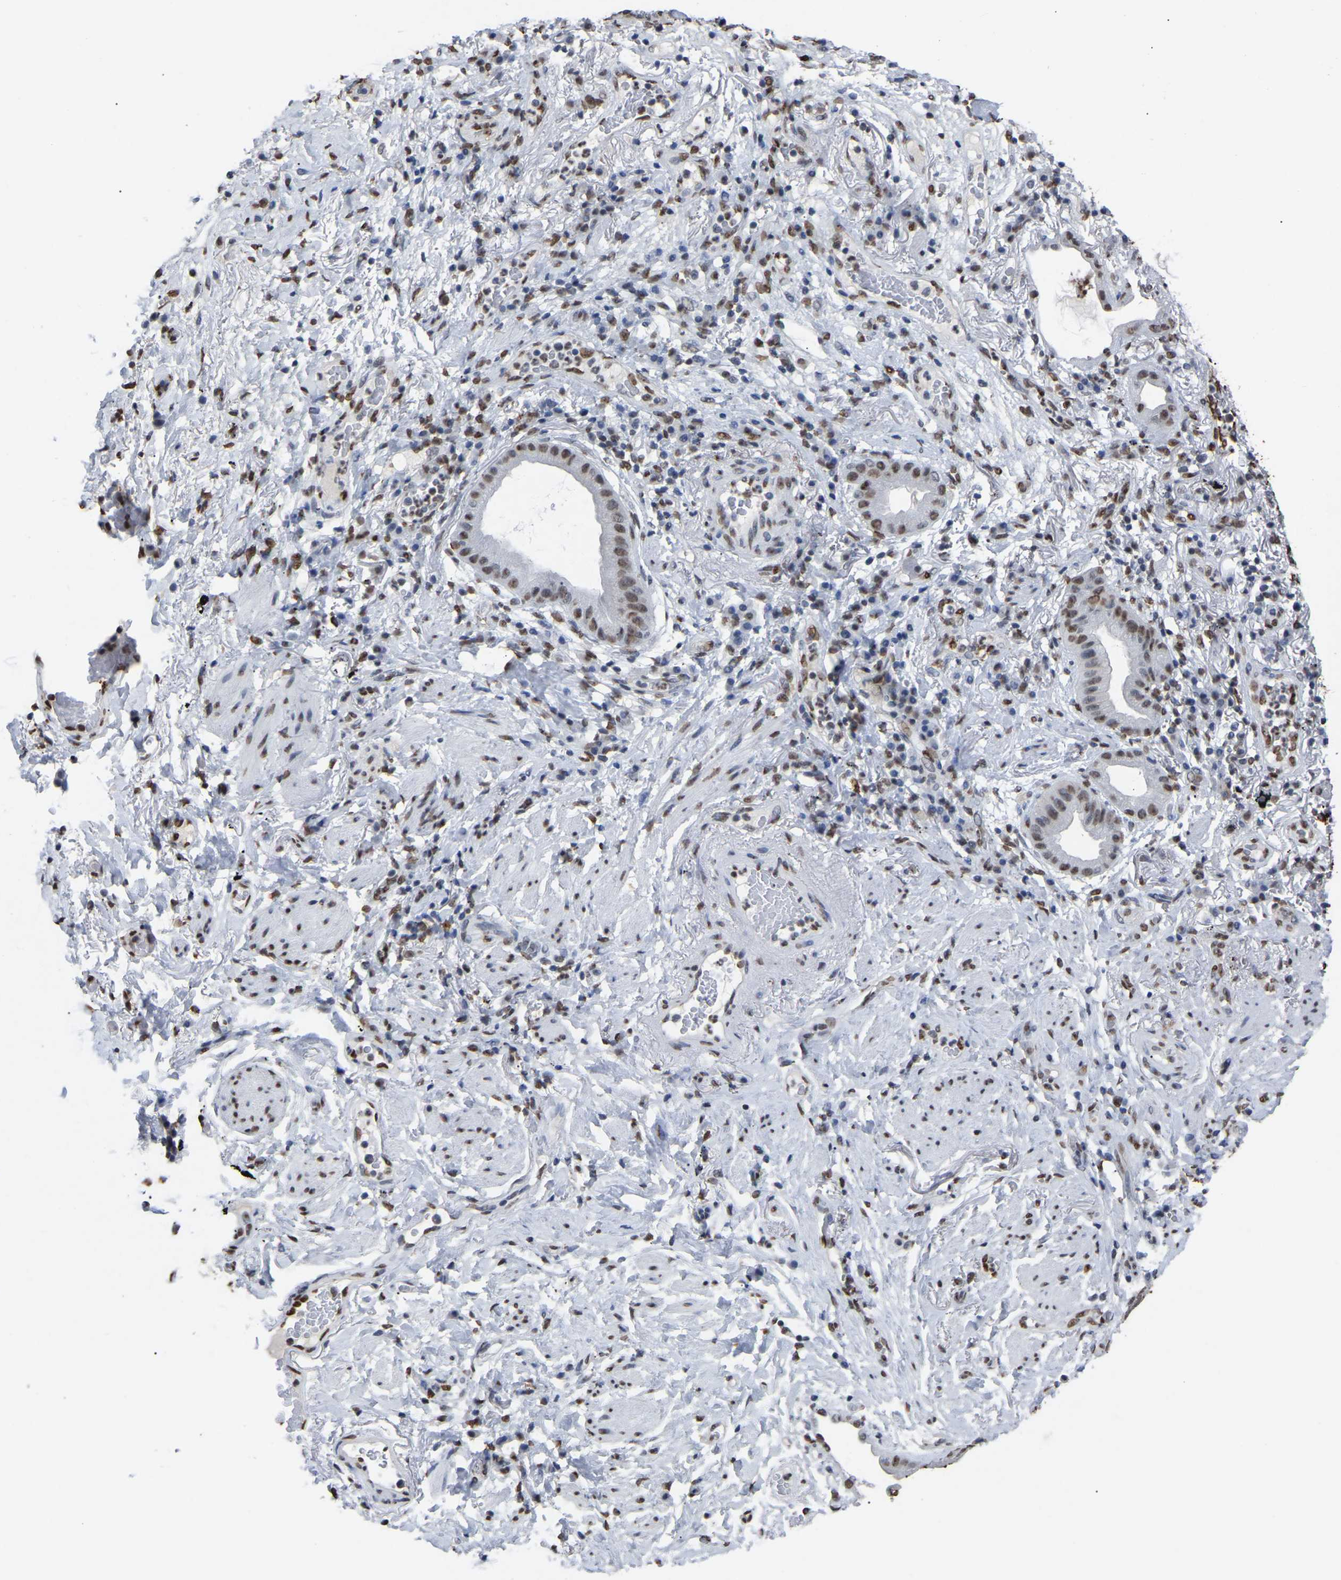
{"staining": {"intensity": "moderate", "quantity": ">75%", "location": "nuclear"}, "tissue": "lung cancer", "cell_type": "Tumor cells", "image_type": "cancer", "snomed": [{"axis": "morphology", "description": "Normal tissue, NOS"}, {"axis": "morphology", "description": "Adenocarcinoma, NOS"}, {"axis": "topography", "description": "Bronchus"}, {"axis": "topography", "description": "Lung"}], "caption": "This micrograph demonstrates lung adenocarcinoma stained with IHC to label a protein in brown. The nuclear of tumor cells show moderate positivity for the protein. Nuclei are counter-stained blue.", "gene": "RBL2", "patient": {"sex": "female", "age": 70}}